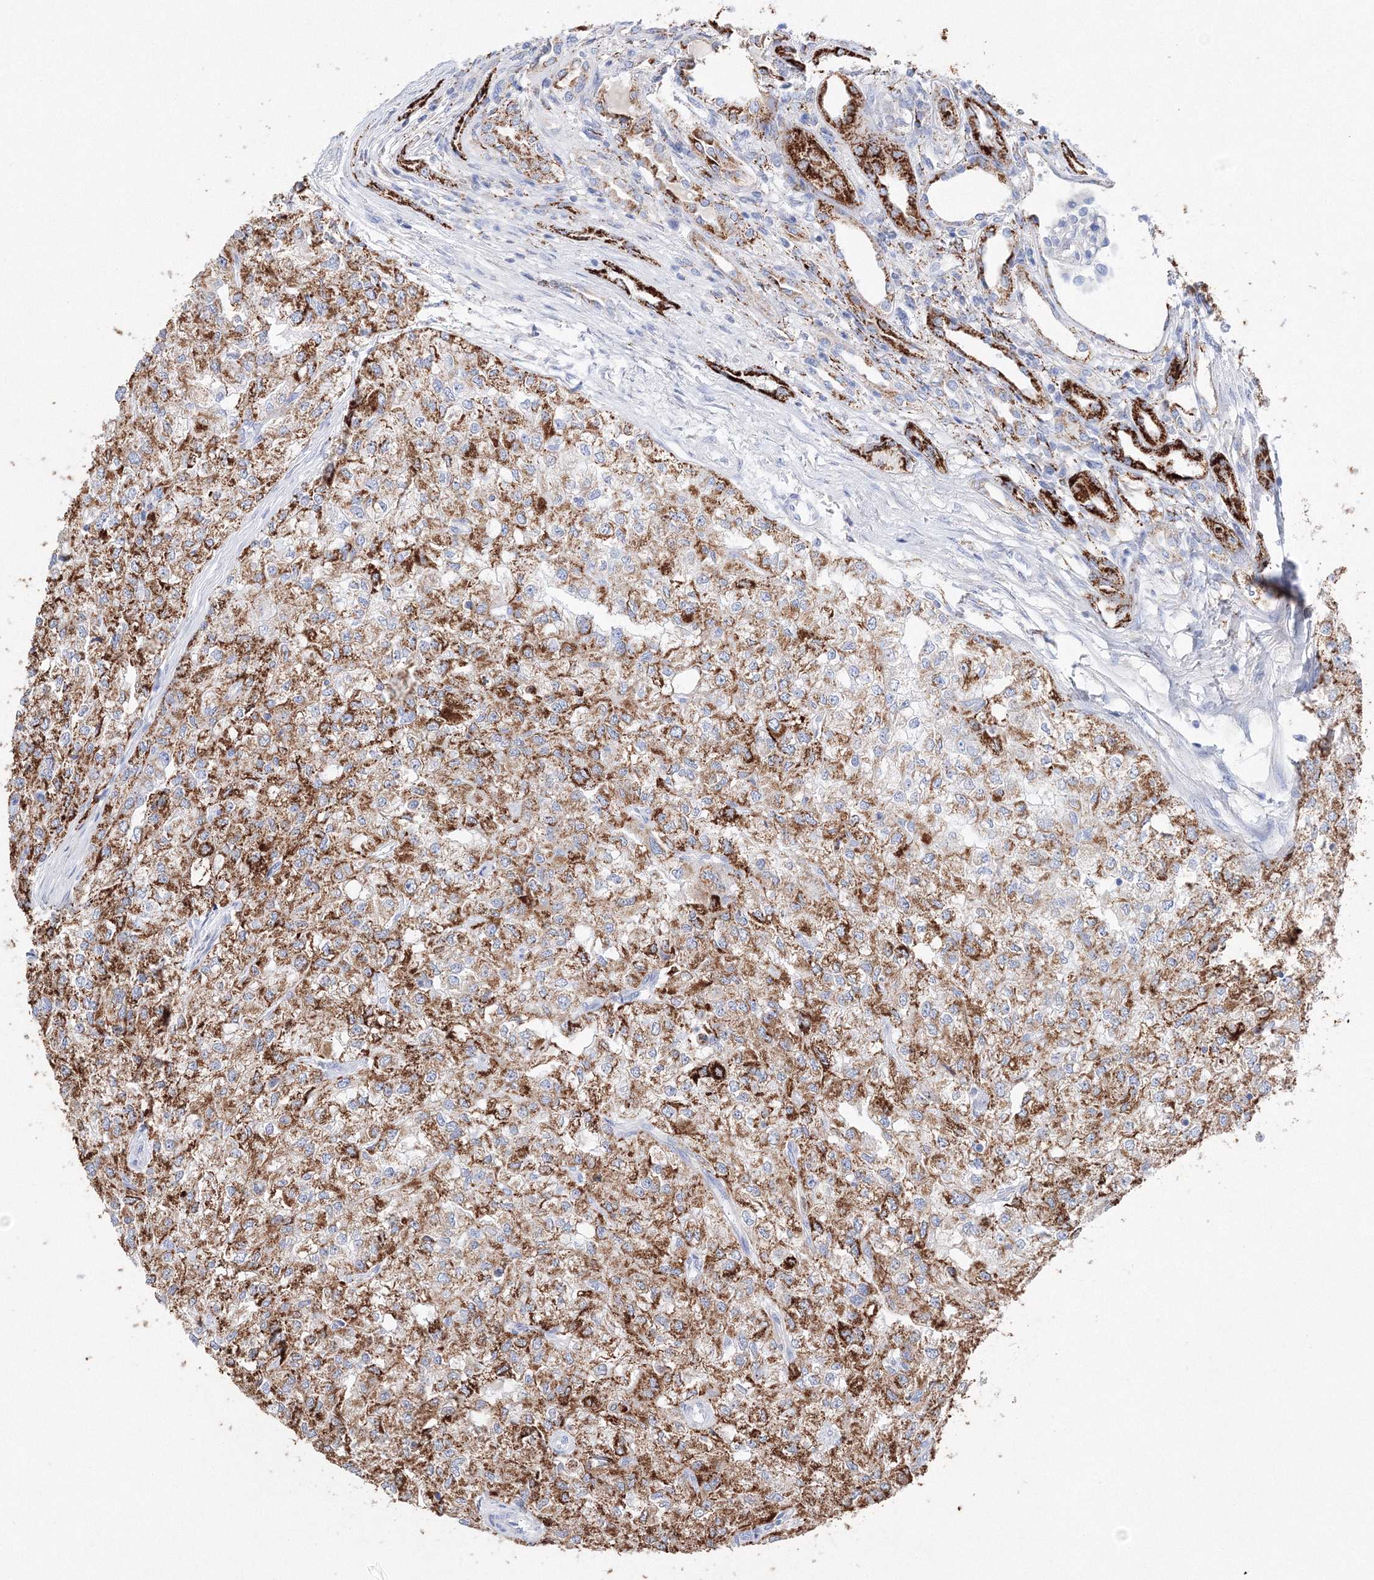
{"staining": {"intensity": "strong", "quantity": ">75%", "location": "cytoplasmic/membranous"}, "tissue": "renal cancer", "cell_type": "Tumor cells", "image_type": "cancer", "snomed": [{"axis": "morphology", "description": "Adenocarcinoma, NOS"}, {"axis": "topography", "description": "Kidney"}], "caption": "Immunohistochemical staining of renal cancer exhibits strong cytoplasmic/membranous protein staining in about >75% of tumor cells.", "gene": "MERTK", "patient": {"sex": "female", "age": 54}}